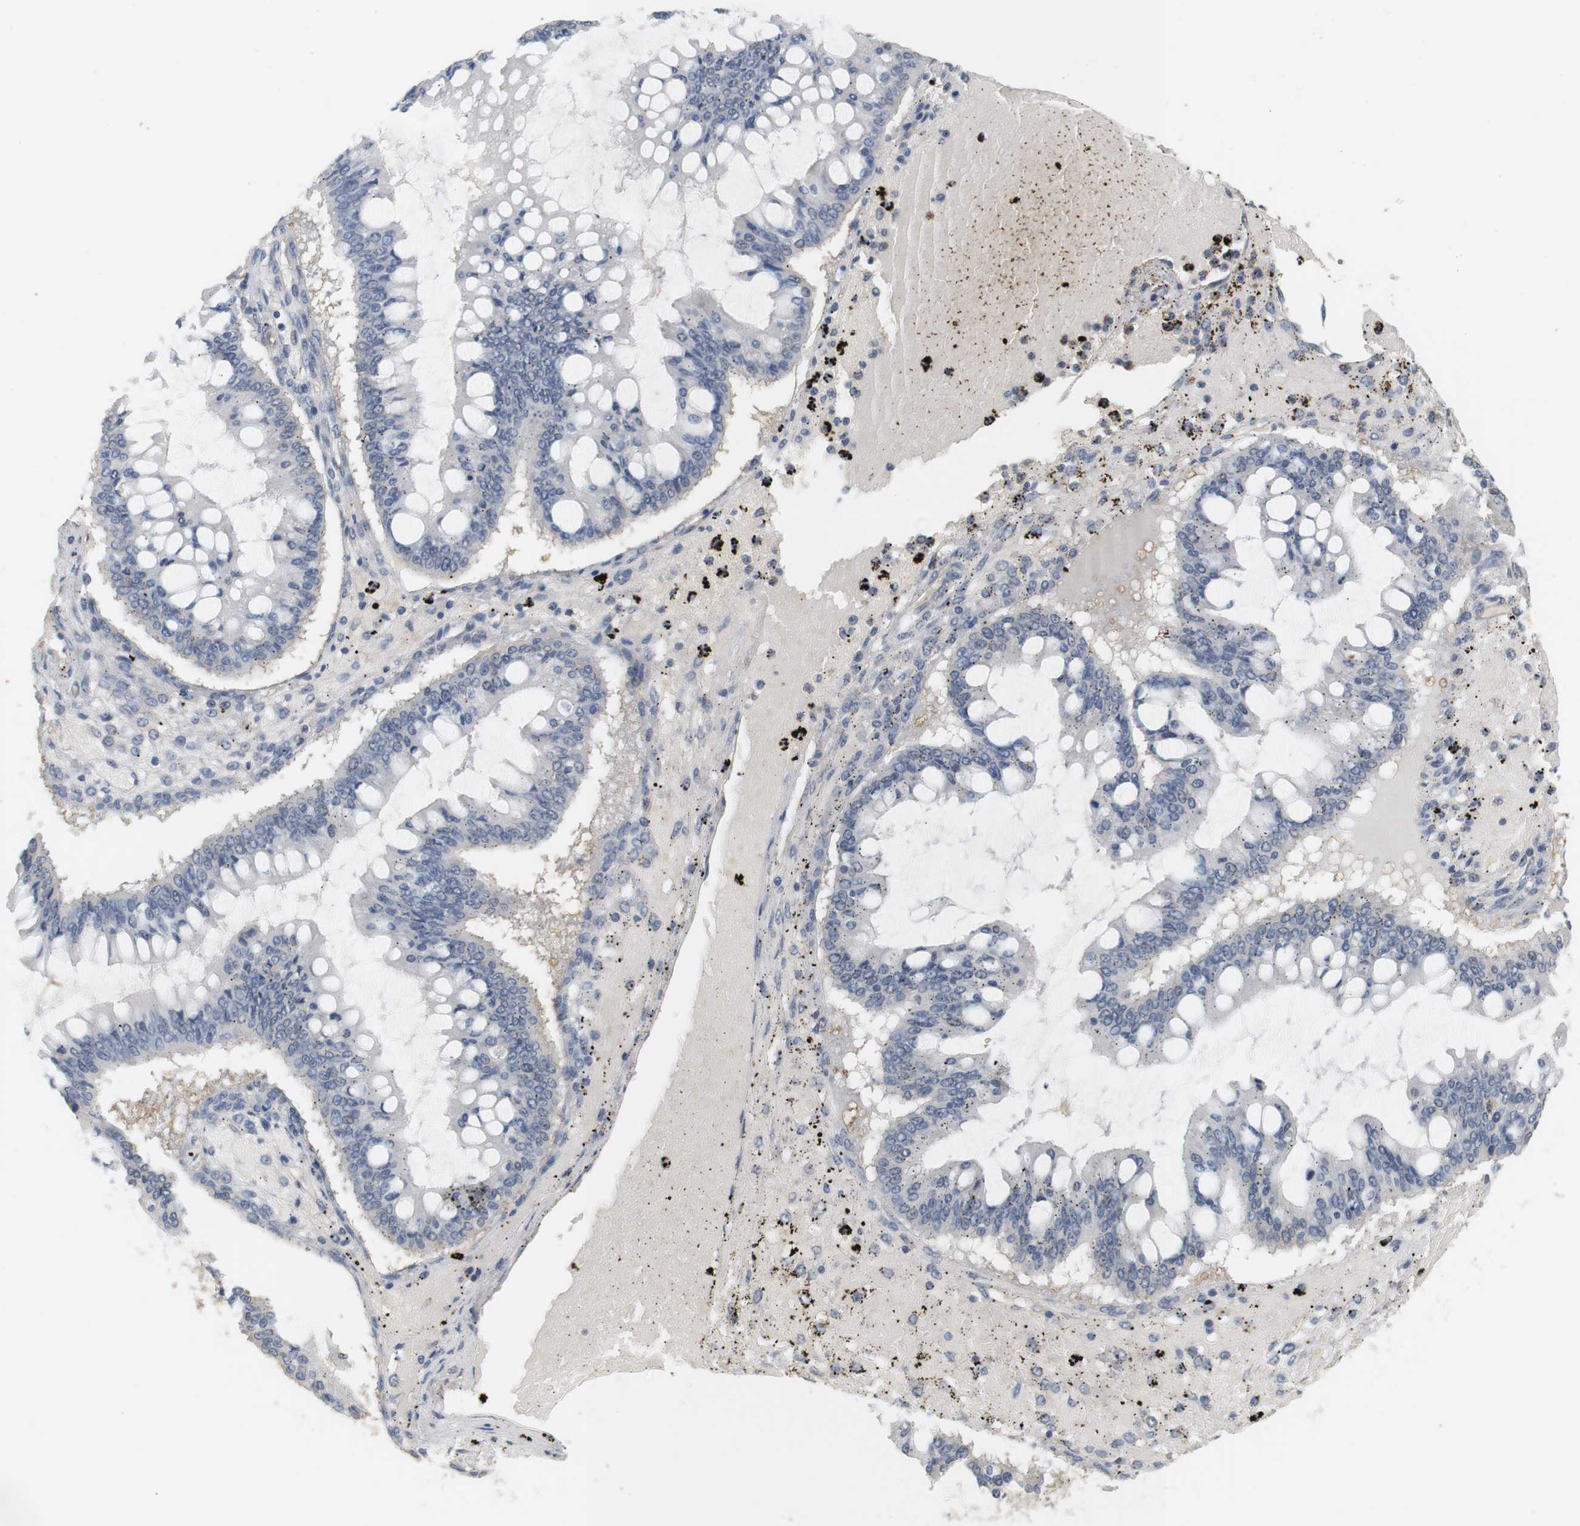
{"staining": {"intensity": "negative", "quantity": "none", "location": "none"}, "tissue": "ovarian cancer", "cell_type": "Tumor cells", "image_type": "cancer", "snomed": [{"axis": "morphology", "description": "Cystadenocarcinoma, mucinous, NOS"}, {"axis": "topography", "description": "Ovary"}], "caption": "The micrograph displays no significant expression in tumor cells of mucinous cystadenocarcinoma (ovarian). Brightfield microscopy of IHC stained with DAB (3,3'-diaminobenzidine) (brown) and hematoxylin (blue), captured at high magnification.", "gene": "OSR1", "patient": {"sex": "female", "age": 73}}